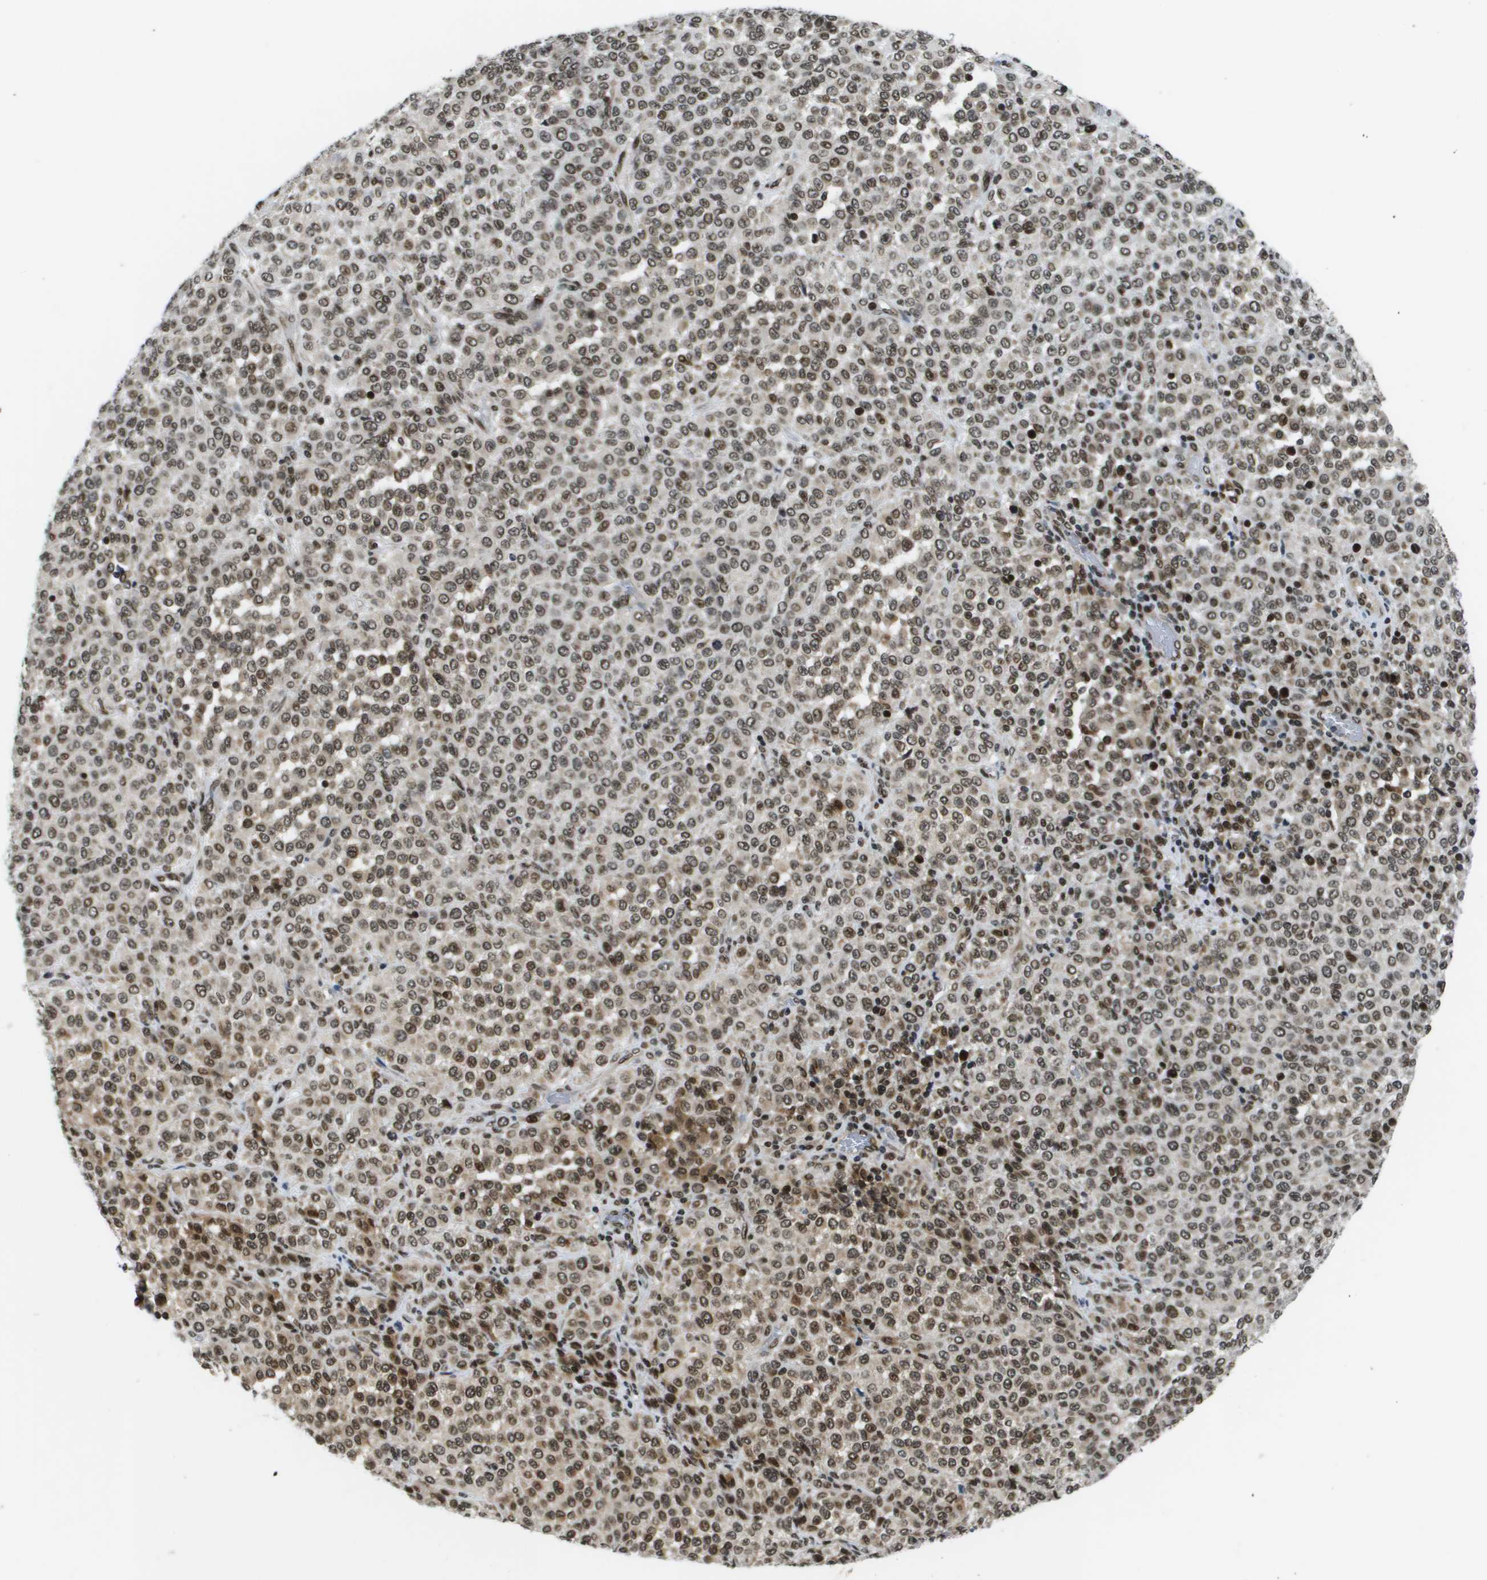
{"staining": {"intensity": "moderate", "quantity": ">75%", "location": "nuclear"}, "tissue": "melanoma", "cell_type": "Tumor cells", "image_type": "cancer", "snomed": [{"axis": "morphology", "description": "Malignant melanoma, Metastatic site"}, {"axis": "topography", "description": "Pancreas"}], "caption": "Malignant melanoma (metastatic site) was stained to show a protein in brown. There is medium levels of moderate nuclear positivity in approximately >75% of tumor cells.", "gene": "RECQL4", "patient": {"sex": "female", "age": 30}}